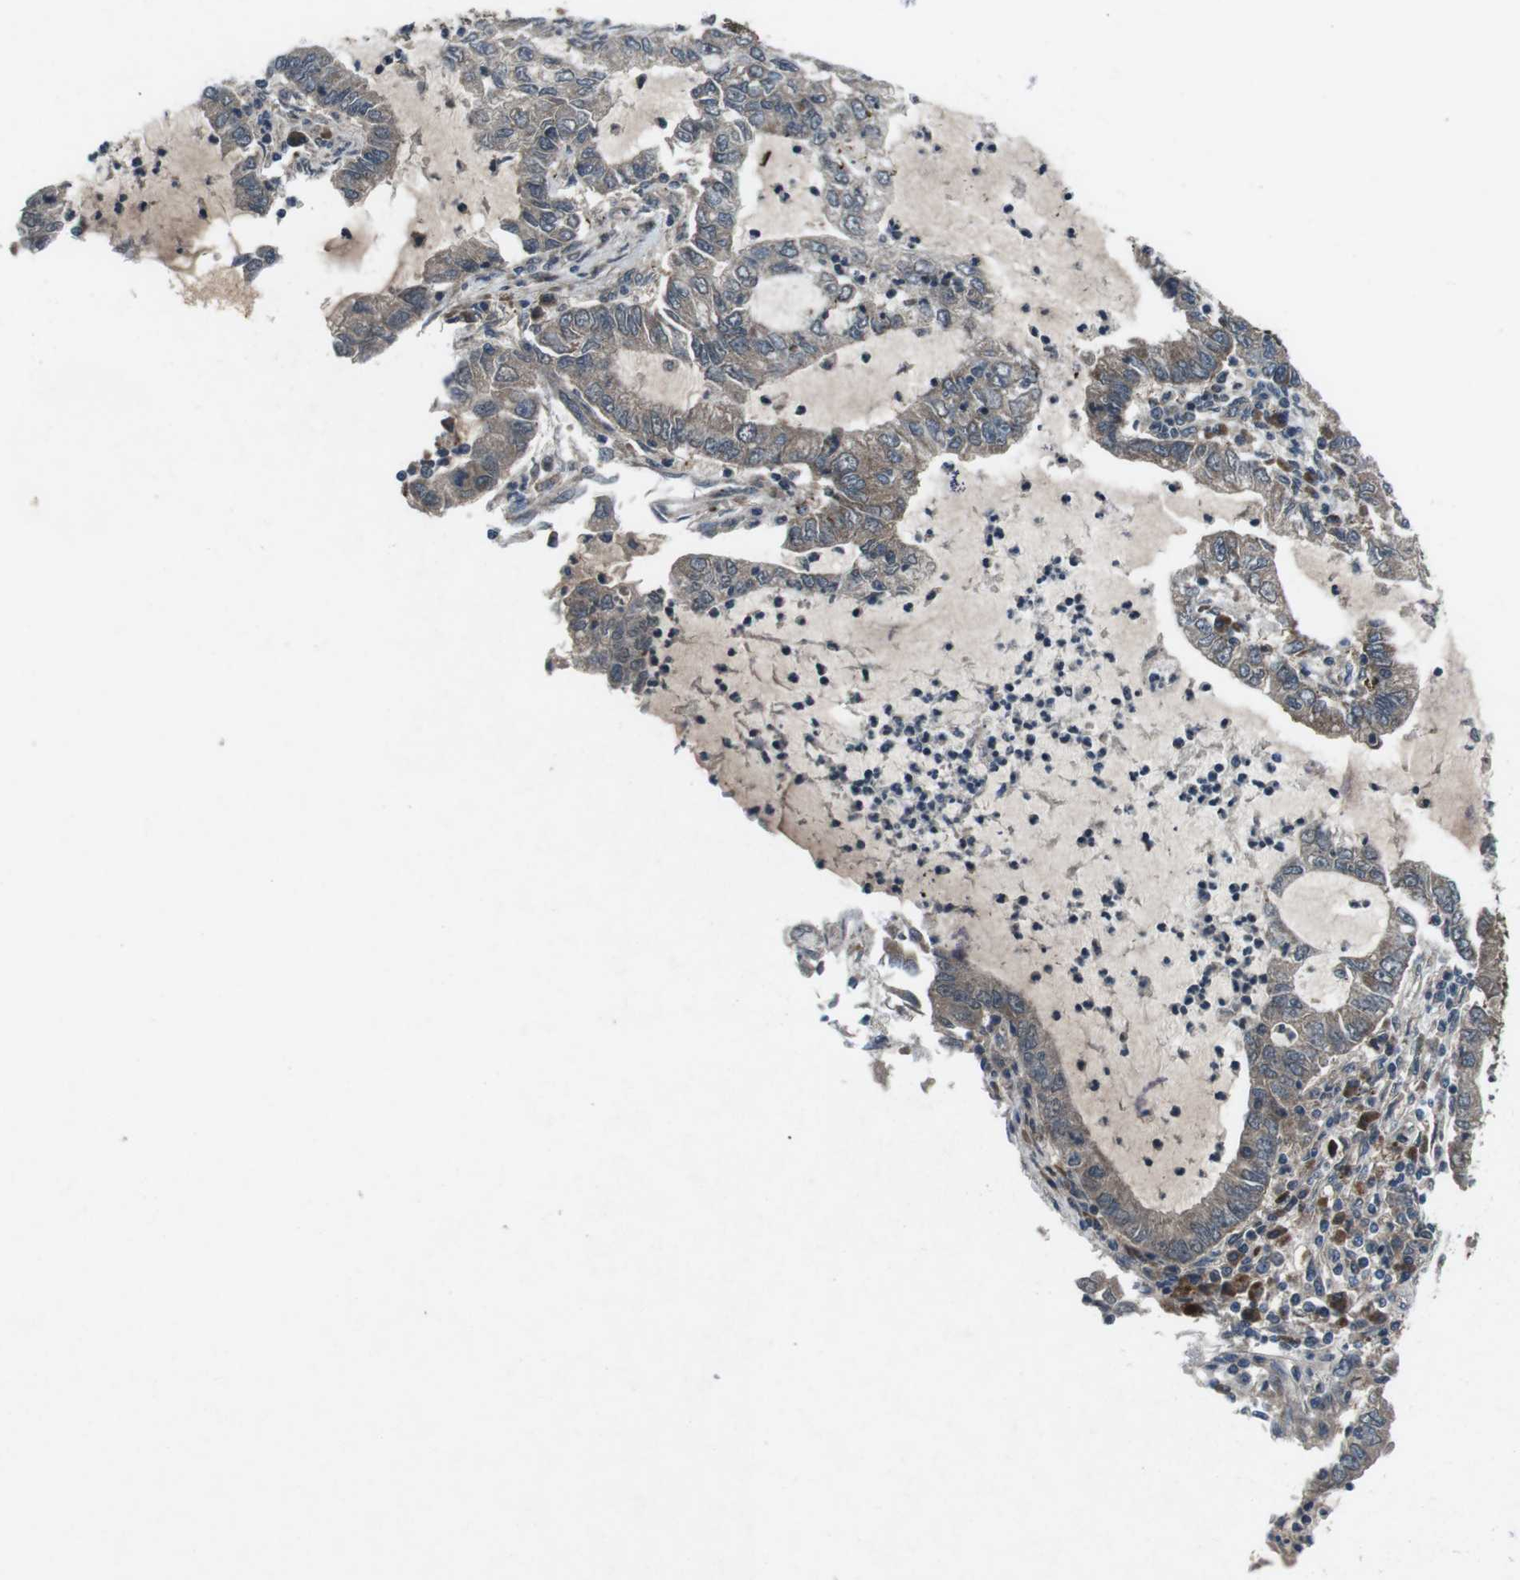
{"staining": {"intensity": "moderate", "quantity": ">75%", "location": "cytoplasmic/membranous"}, "tissue": "lung cancer", "cell_type": "Tumor cells", "image_type": "cancer", "snomed": [{"axis": "morphology", "description": "Adenocarcinoma, NOS"}, {"axis": "topography", "description": "Lung"}], "caption": "DAB (3,3'-diaminobenzidine) immunohistochemical staining of human lung cancer reveals moderate cytoplasmic/membranous protein staining in about >75% of tumor cells.", "gene": "CDK16", "patient": {"sex": "female", "age": 51}}